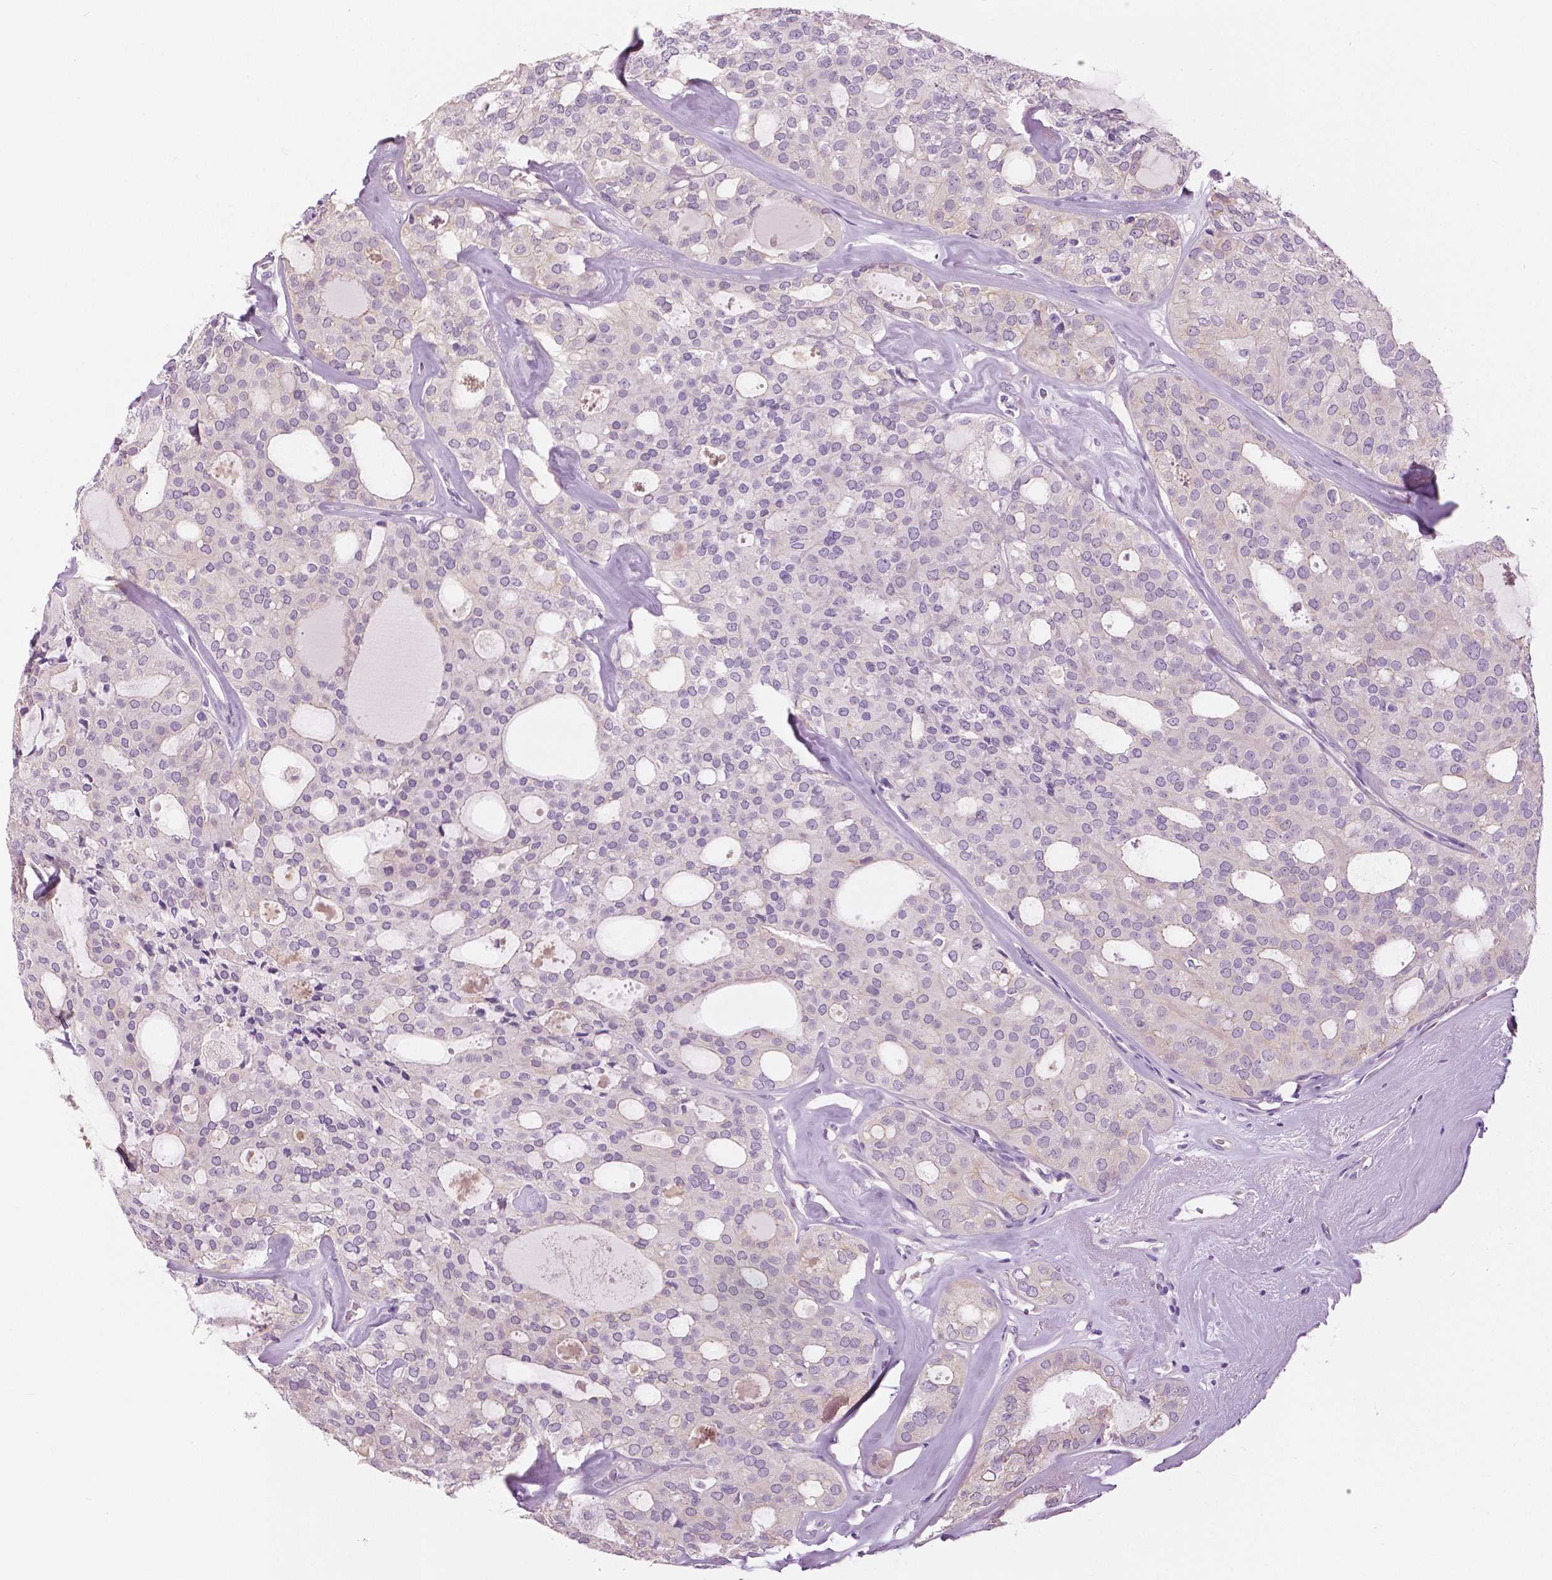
{"staining": {"intensity": "negative", "quantity": "none", "location": "none"}, "tissue": "thyroid cancer", "cell_type": "Tumor cells", "image_type": "cancer", "snomed": [{"axis": "morphology", "description": "Follicular adenoma carcinoma, NOS"}, {"axis": "topography", "description": "Thyroid gland"}], "caption": "Thyroid cancer stained for a protein using immunohistochemistry (IHC) displays no positivity tumor cells.", "gene": "SLC24A1", "patient": {"sex": "male", "age": 75}}